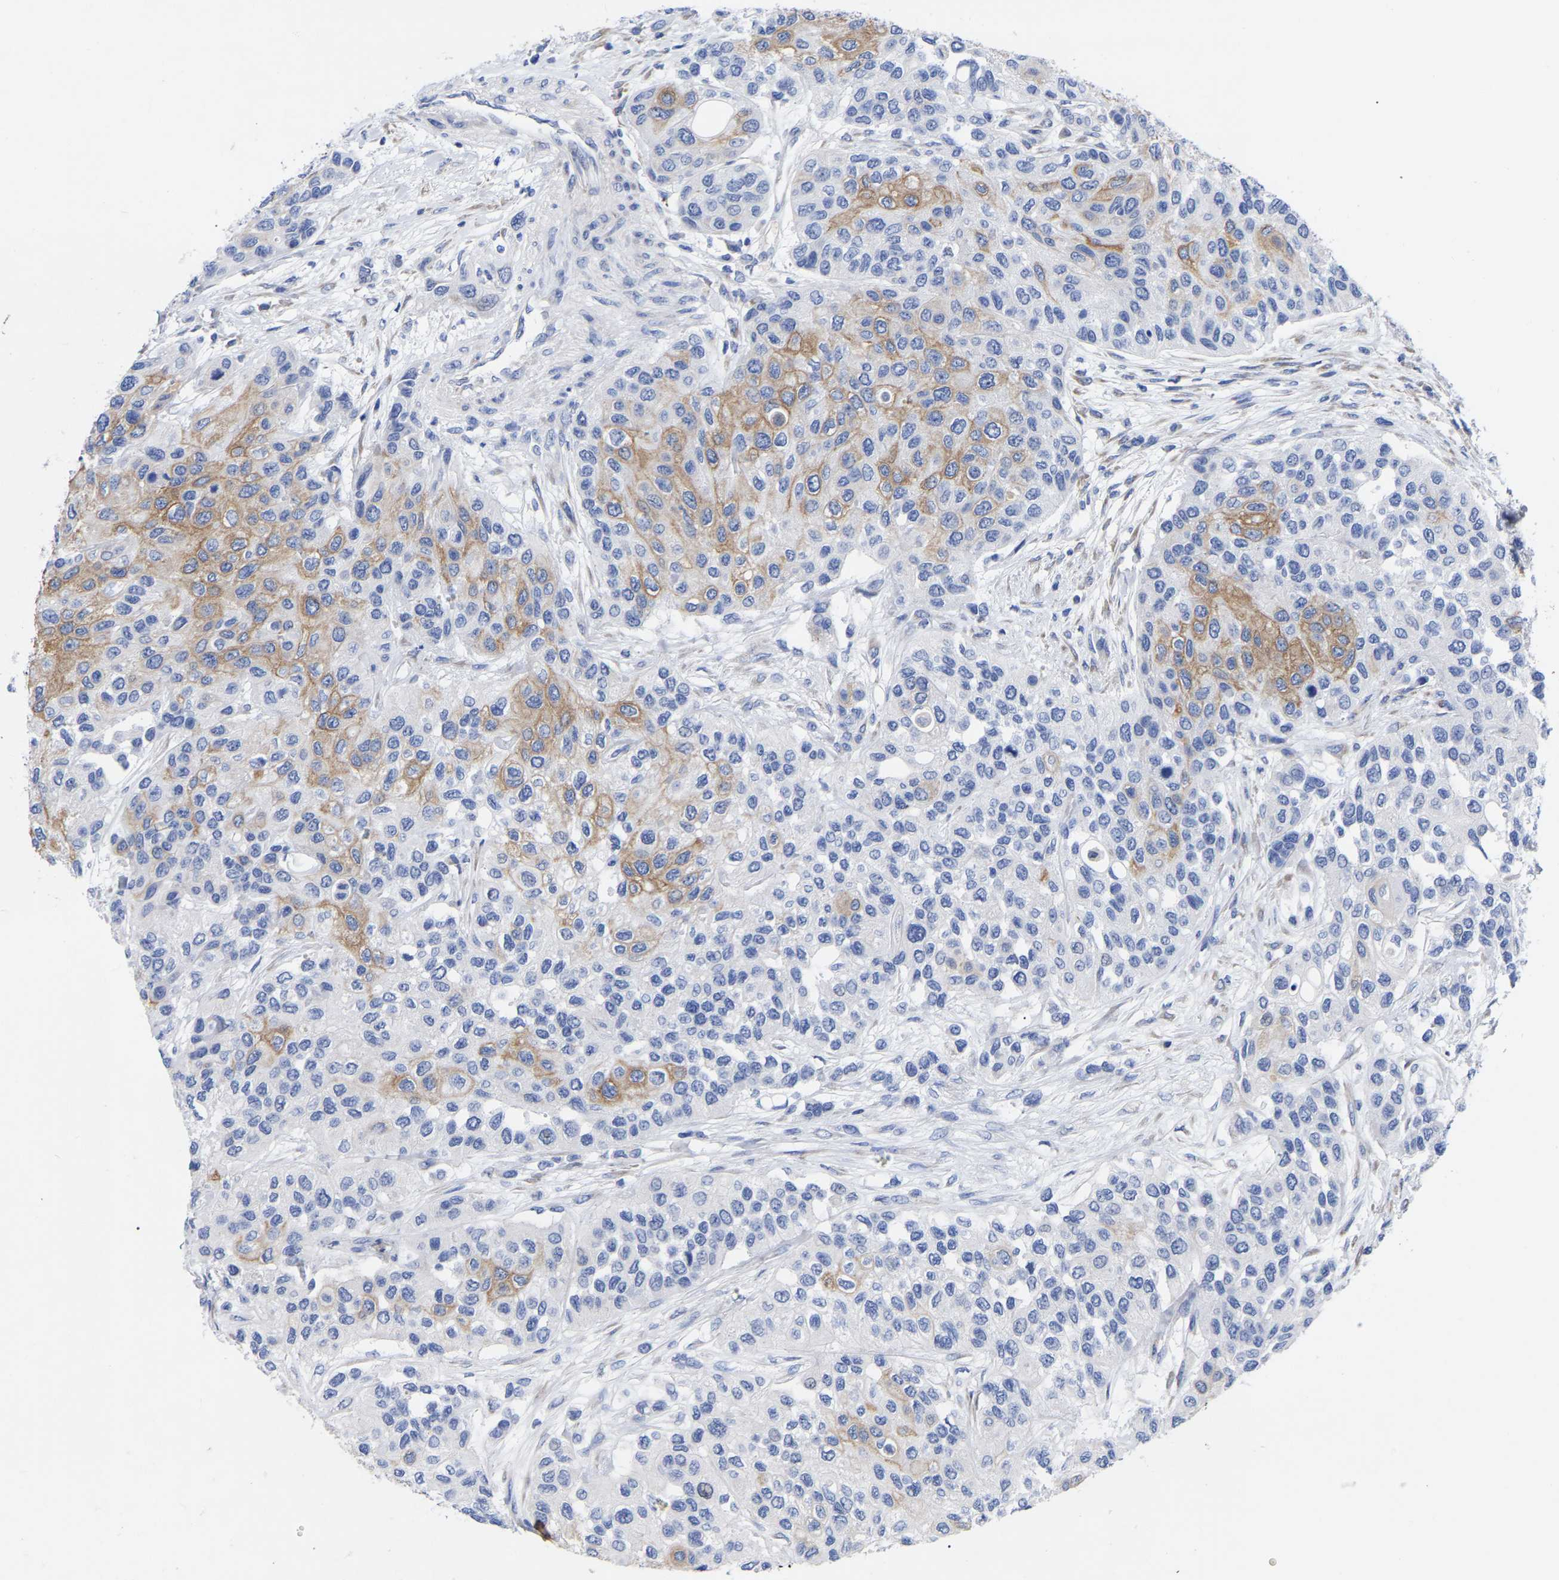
{"staining": {"intensity": "moderate", "quantity": "<25%", "location": "cytoplasmic/membranous"}, "tissue": "urothelial cancer", "cell_type": "Tumor cells", "image_type": "cancer", "snomed": [{"axis": "morphology", "description": "Urothelial carcinoma, High grade"}, {"axis": "topography", "description": "Urinary bladder"}], "caption": "This micrograph displays immunohistochemistry (IHC) staining of urothelial cancer, with low moderate cytoplasmic/membranous staining in about <25% of tumor cells.", "gene": "GDF3", "patient": {"sex": "female", "age": 56}}